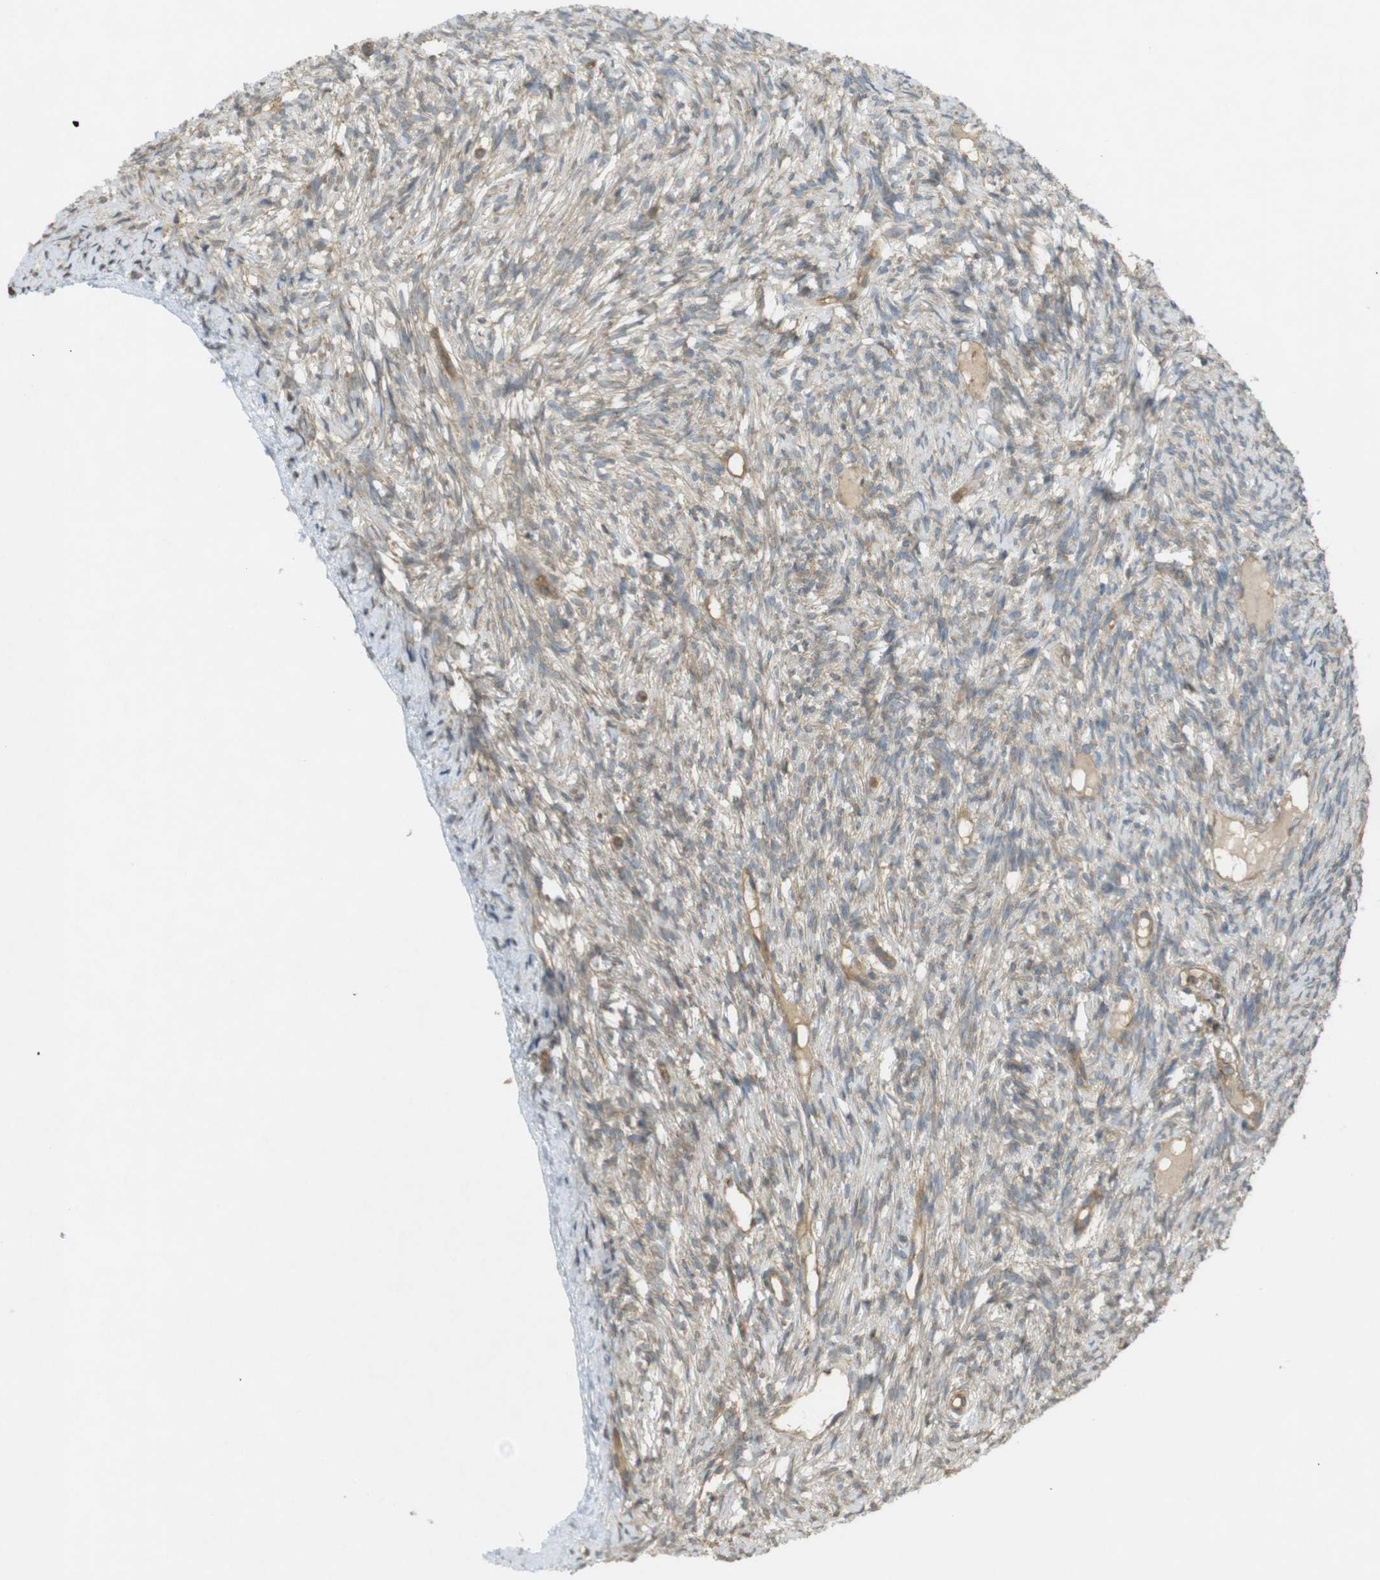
{"staining": {"intensity": "moderate", "quantity": ">75%", "location": "cytoplasmic/membranous"}, "tissue": "ovary", "cell_type": "Follicle cells", "image_type": "normal", "snomed": [{"axis": "morphology", "description": "Normal tissue, NOS"}, {"axis": "topography", "description": "Ovary"}], "caption": "This is an image of IHC staining of unremarkable ovary, which shows moderate expression in the cytoplasmic/membranous of follicle cells.", "gene": "KIF5B", "patient": {"sex": "female", "age": 33}}